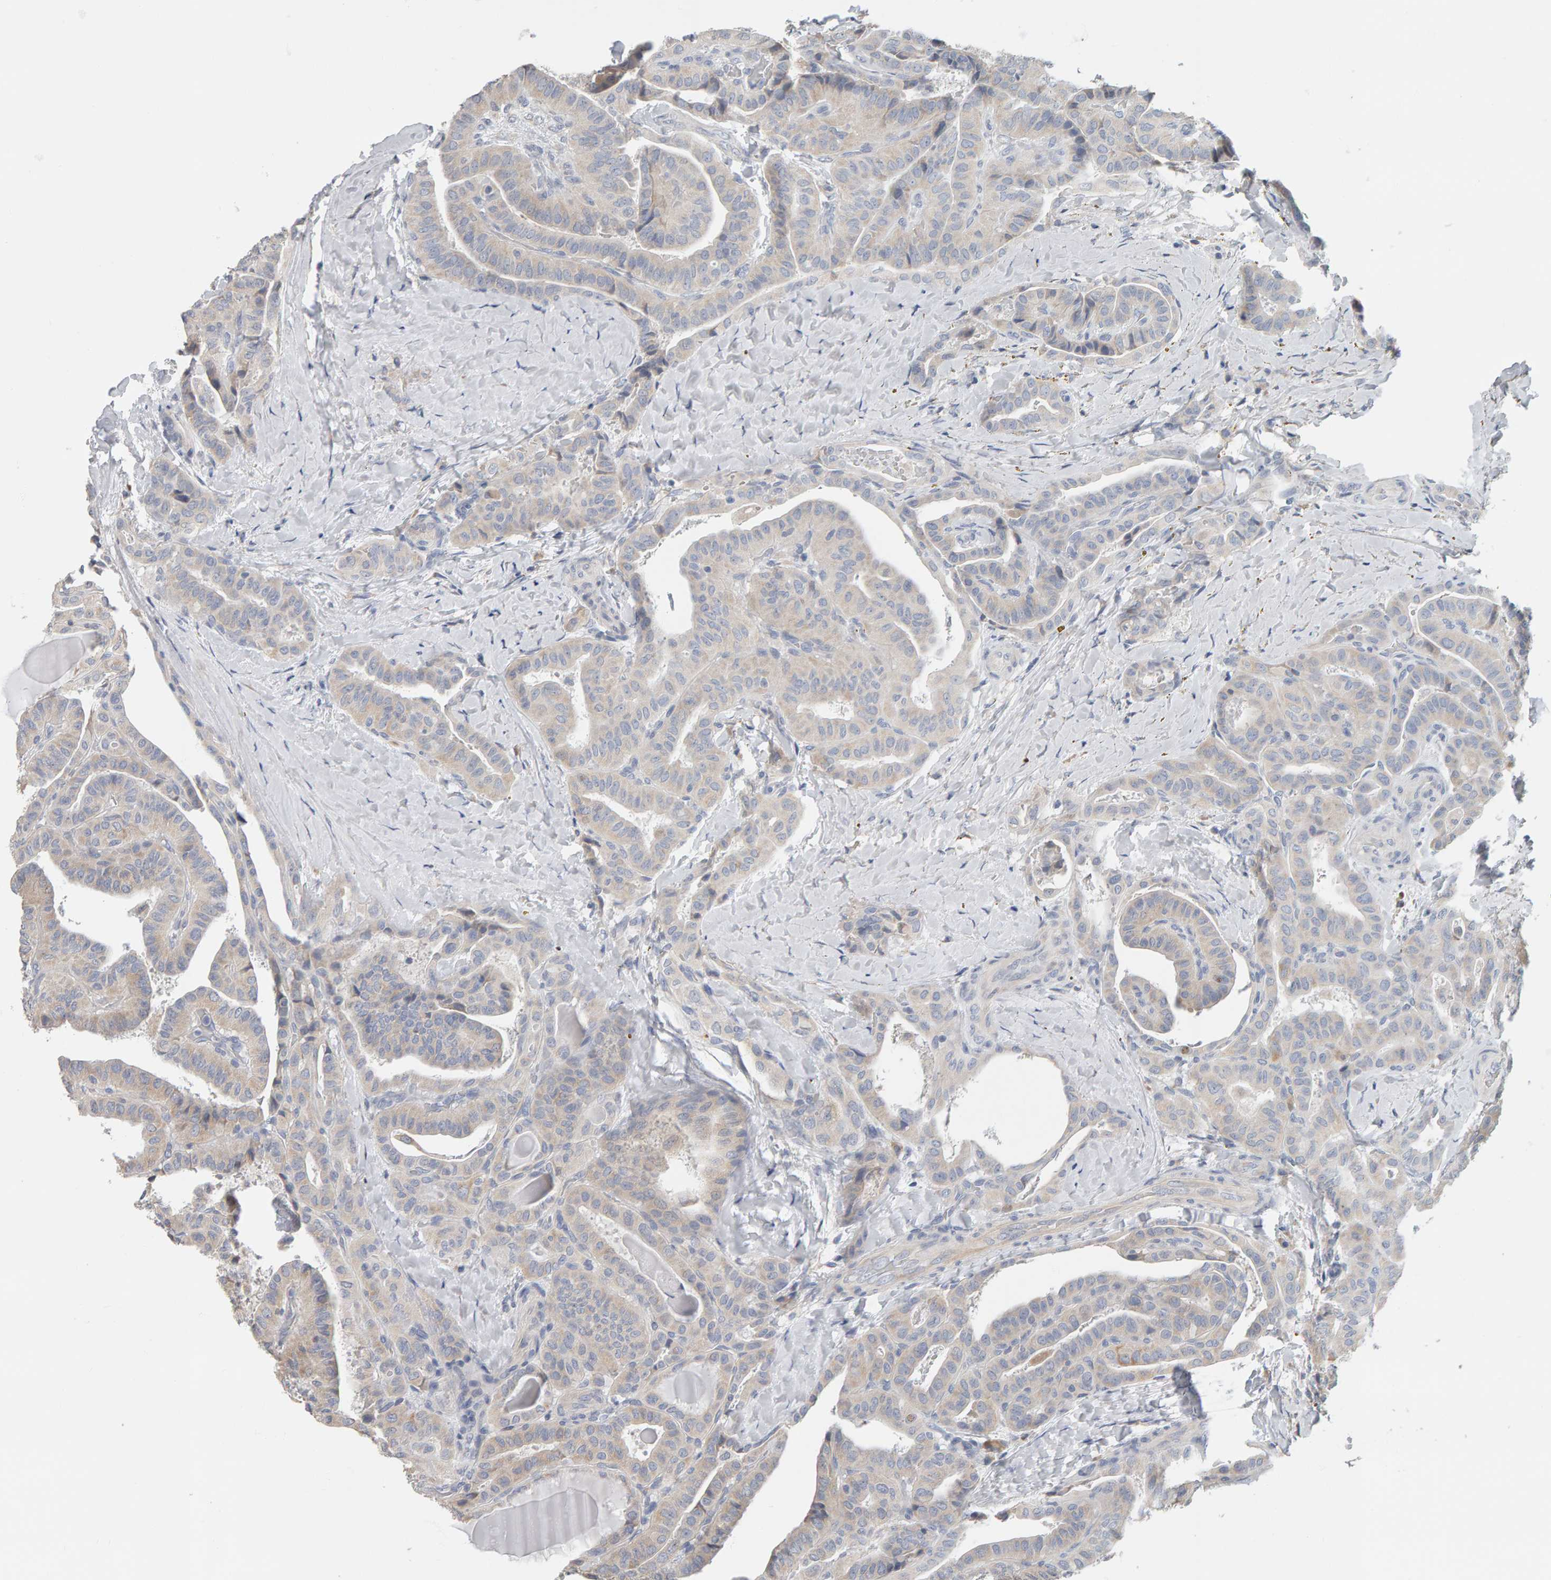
{"staining": {"intensity": "weak", "quantity": "25%-75%", "location": "cytoplasmic/membranous"}, "tissue": "thyroid cancer", "cell_type": "Tumor cells", "image_type": "cancer", "snomed": [{"axis": "morphology", "description": "Papillary adenocarcinoma, NOS"}, {"axis": "topography", "description": "Thyroid gland"}], "caption": "DAB immunohistochemical staining of papillary adenocarcinoma (thyroid) exhibits weak cytoplasmic/membranous protein staining in about 25%-75% of tumor cells. (DAB (3,3'-diaminobenzidine) = brown stain, brightfield microscopy at high magnification).", "gene": "ADHFE1", "patient": {"sex": "male", "age": 77}}